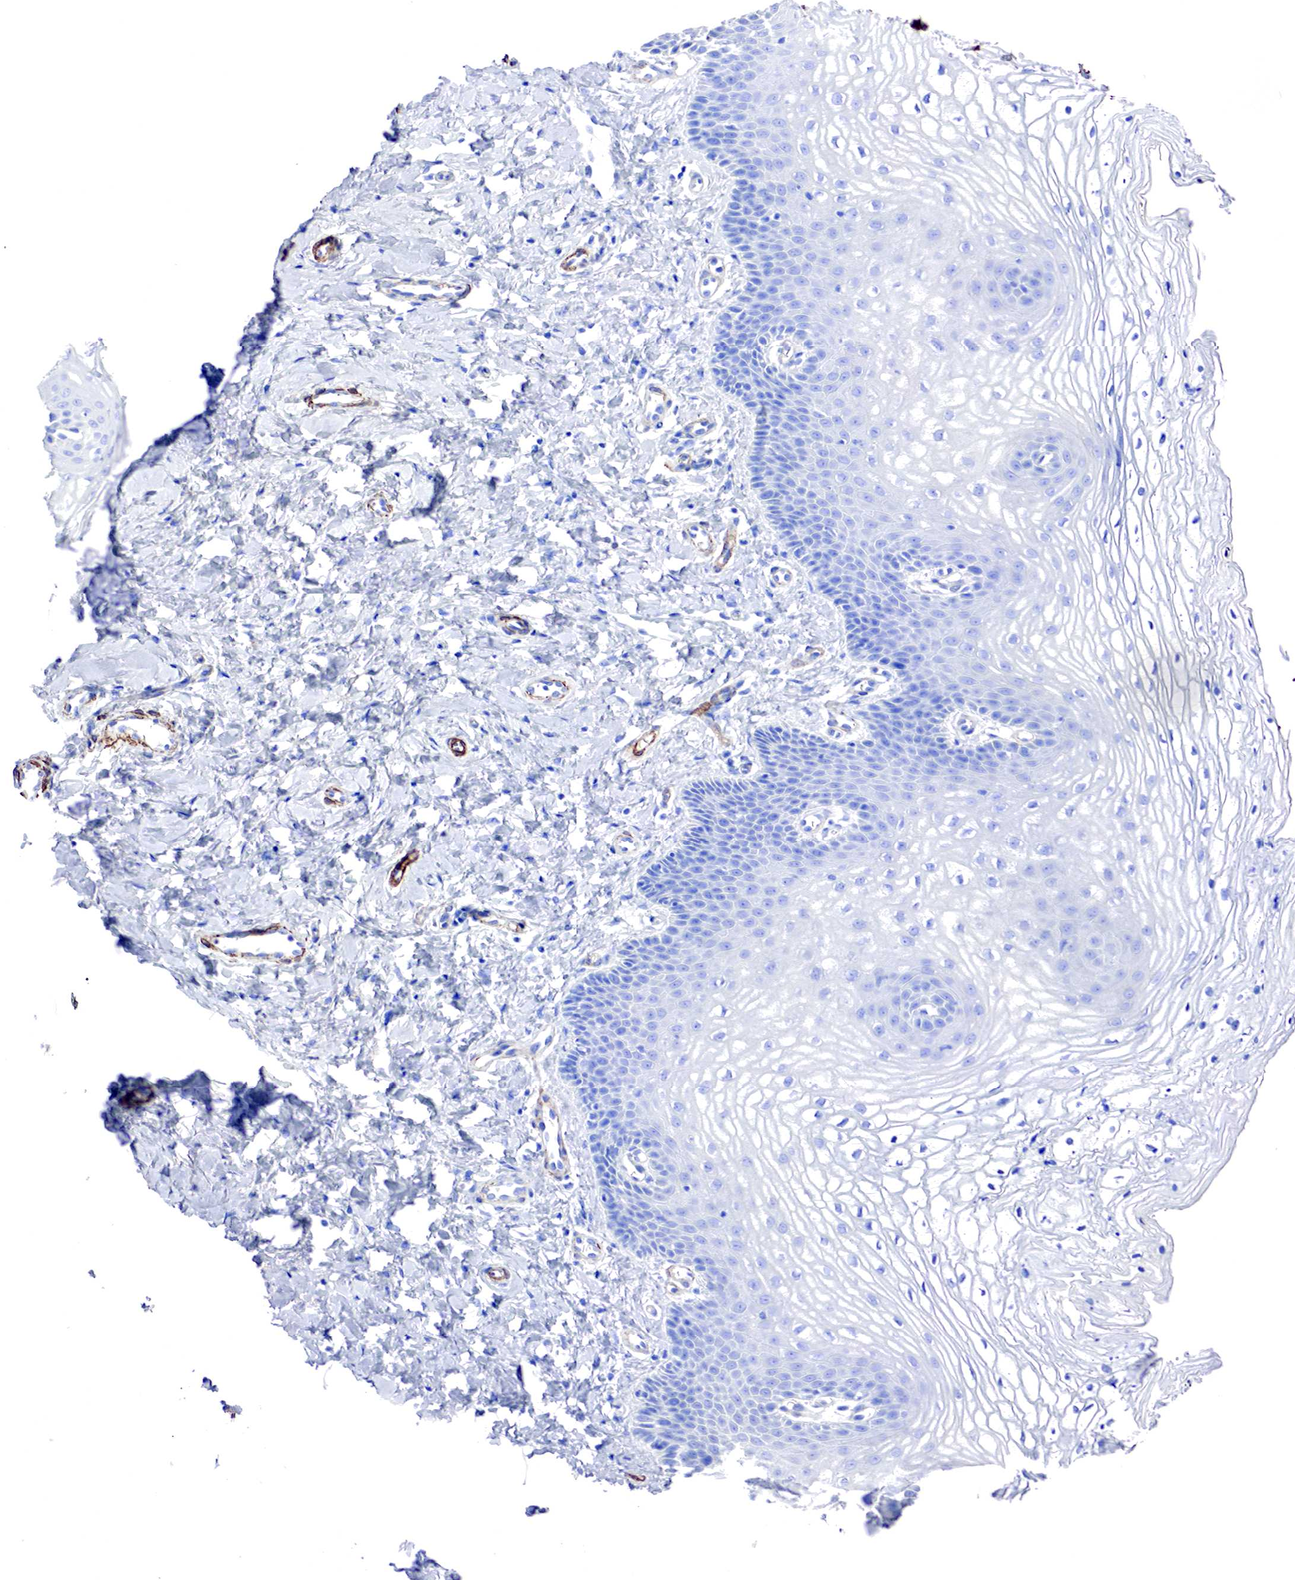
{"staining": {"intensity": "negative", "quantity": "none", "location": "none"}, "tissue": "vagina", "cell_type": "Squamous epithelial cells", "image_type": "normal", "snomed": [{"axis": "morphology", "description": "Normal tissue, NOS"}, {"axis": "topography", "description": "Vagina"}], "caption": "High magnification brightfield microscopy of unremarkable vagina stained with DAB (3,3'-diaminobenzidine) (brown) and counterstained with hematoxylin (blue): squamous epithelial cells show no significant staining.", "gene": "TPM1", "patient": {"sex": "female", "age": 68}}